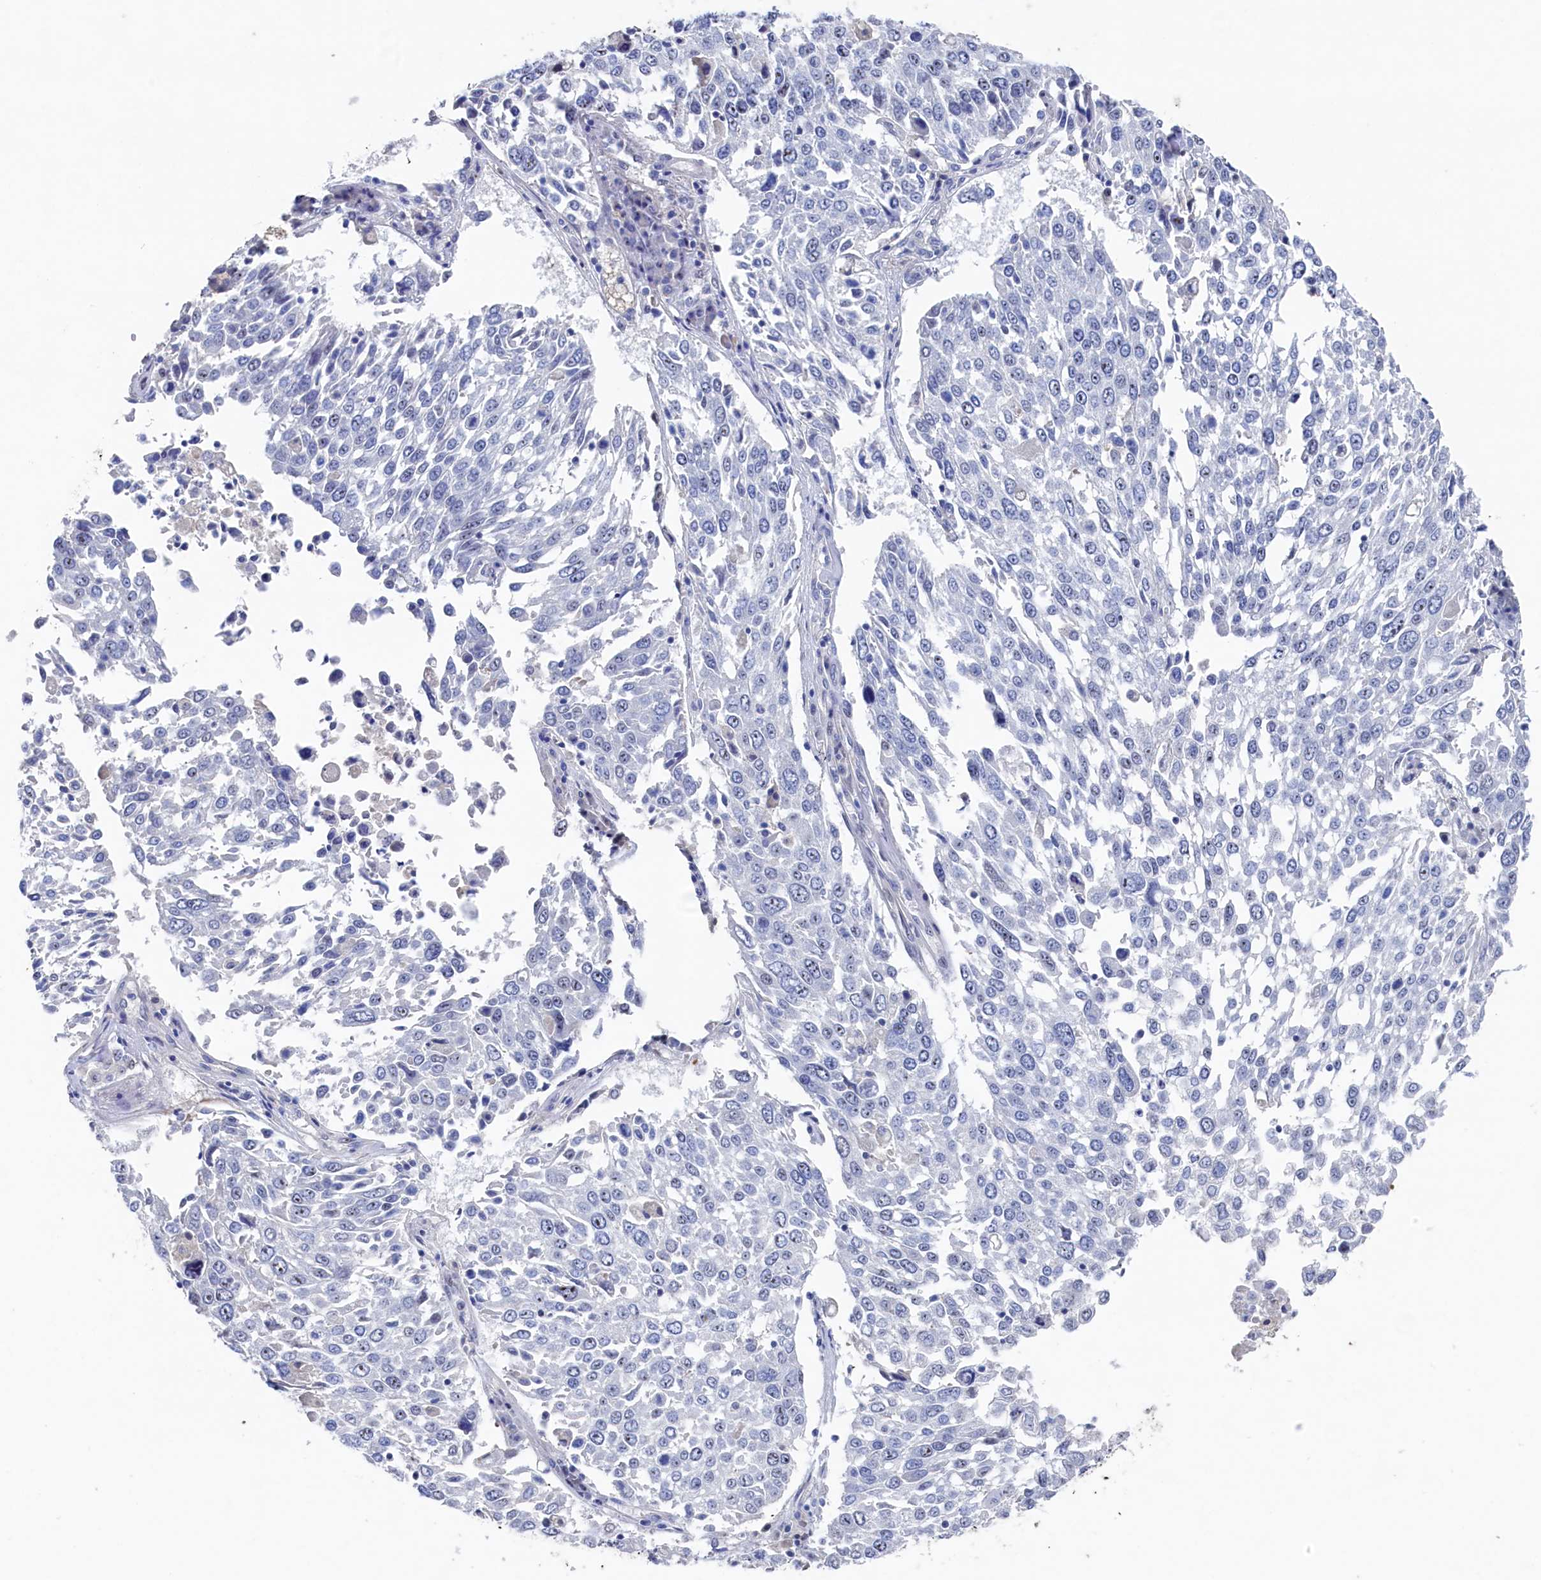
{"staining": {"intensity": "negative", "quantity": "none", "location": "none"}, "tissue": "lung cancer", "cell_type": "Tumor cells", "image_type": "cancer", "snomed": [{"axis": "morphology", "description": "Squamous cell carcinoma, NOS"}, {"axis": "topography", "description": "Lung"}], "caption": "A photomicrograph of lung cancer stained for a protein reveals no brown staining in tumor cells. (DAB (3,3'-diaminobenzidine) IHC visualized using brightfield microscopy, high magnification).", "gene": "CBLIF", "patient": {"sex": "male", "age": 65}}